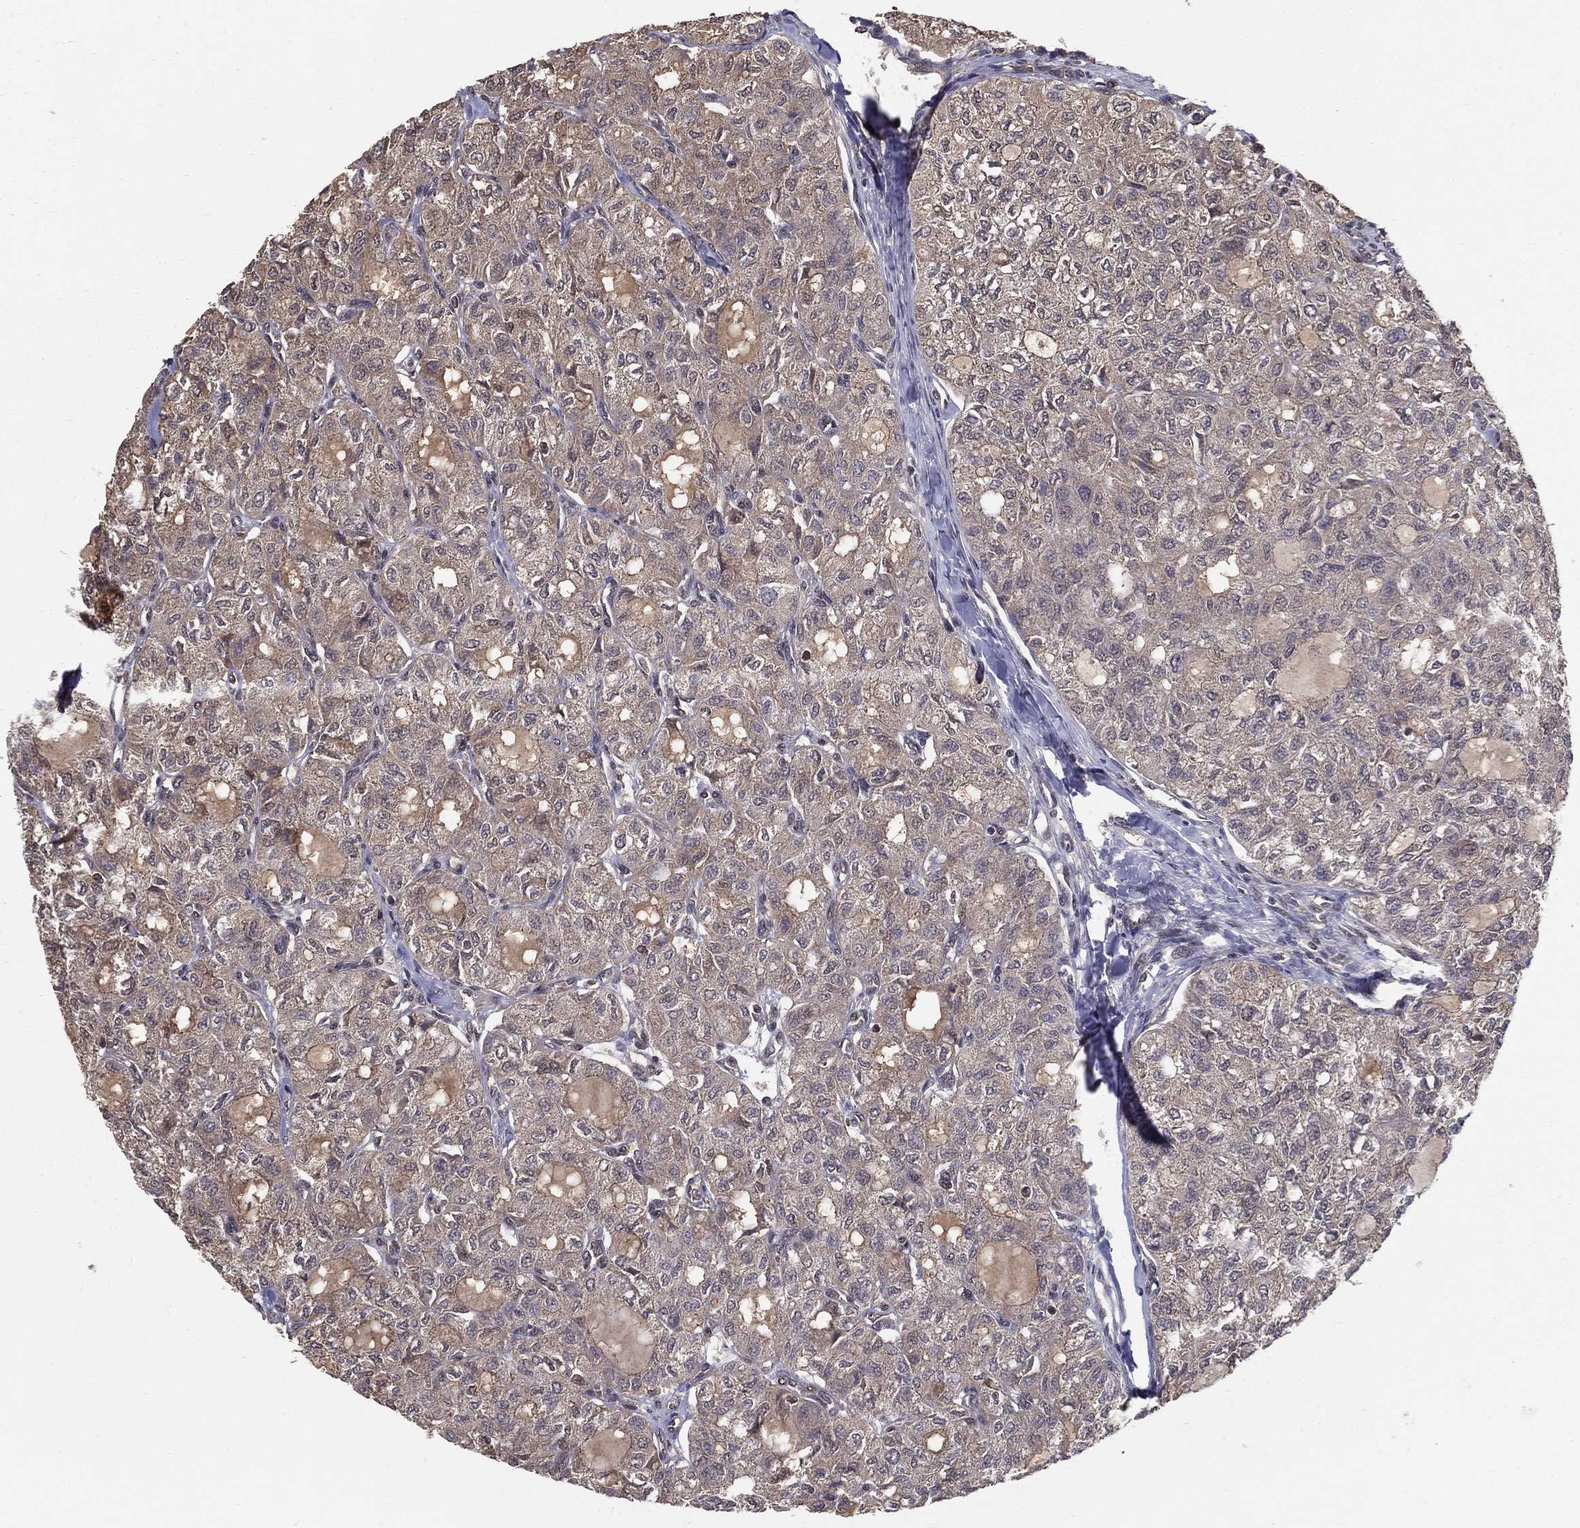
{"staining": {"intensity": "weak", "quantity": "<25%", "location": "cytoplasmic/membranous"}, "tissue": "thyroid cancer", "cell_type": "Tumor cells", "image_type": "cancer", "snomed": [{"axis": "morphology", "description": "Follicular adenoma carcinoma, NOS"}, {"axis": "topography", "description": "Thyroid gland"}], "caption": "IHC of human thyroid cancer exhibits no expression in tumor cells.", "gene": "CARM1", "patient": {"sex": "male", "age": 75}}